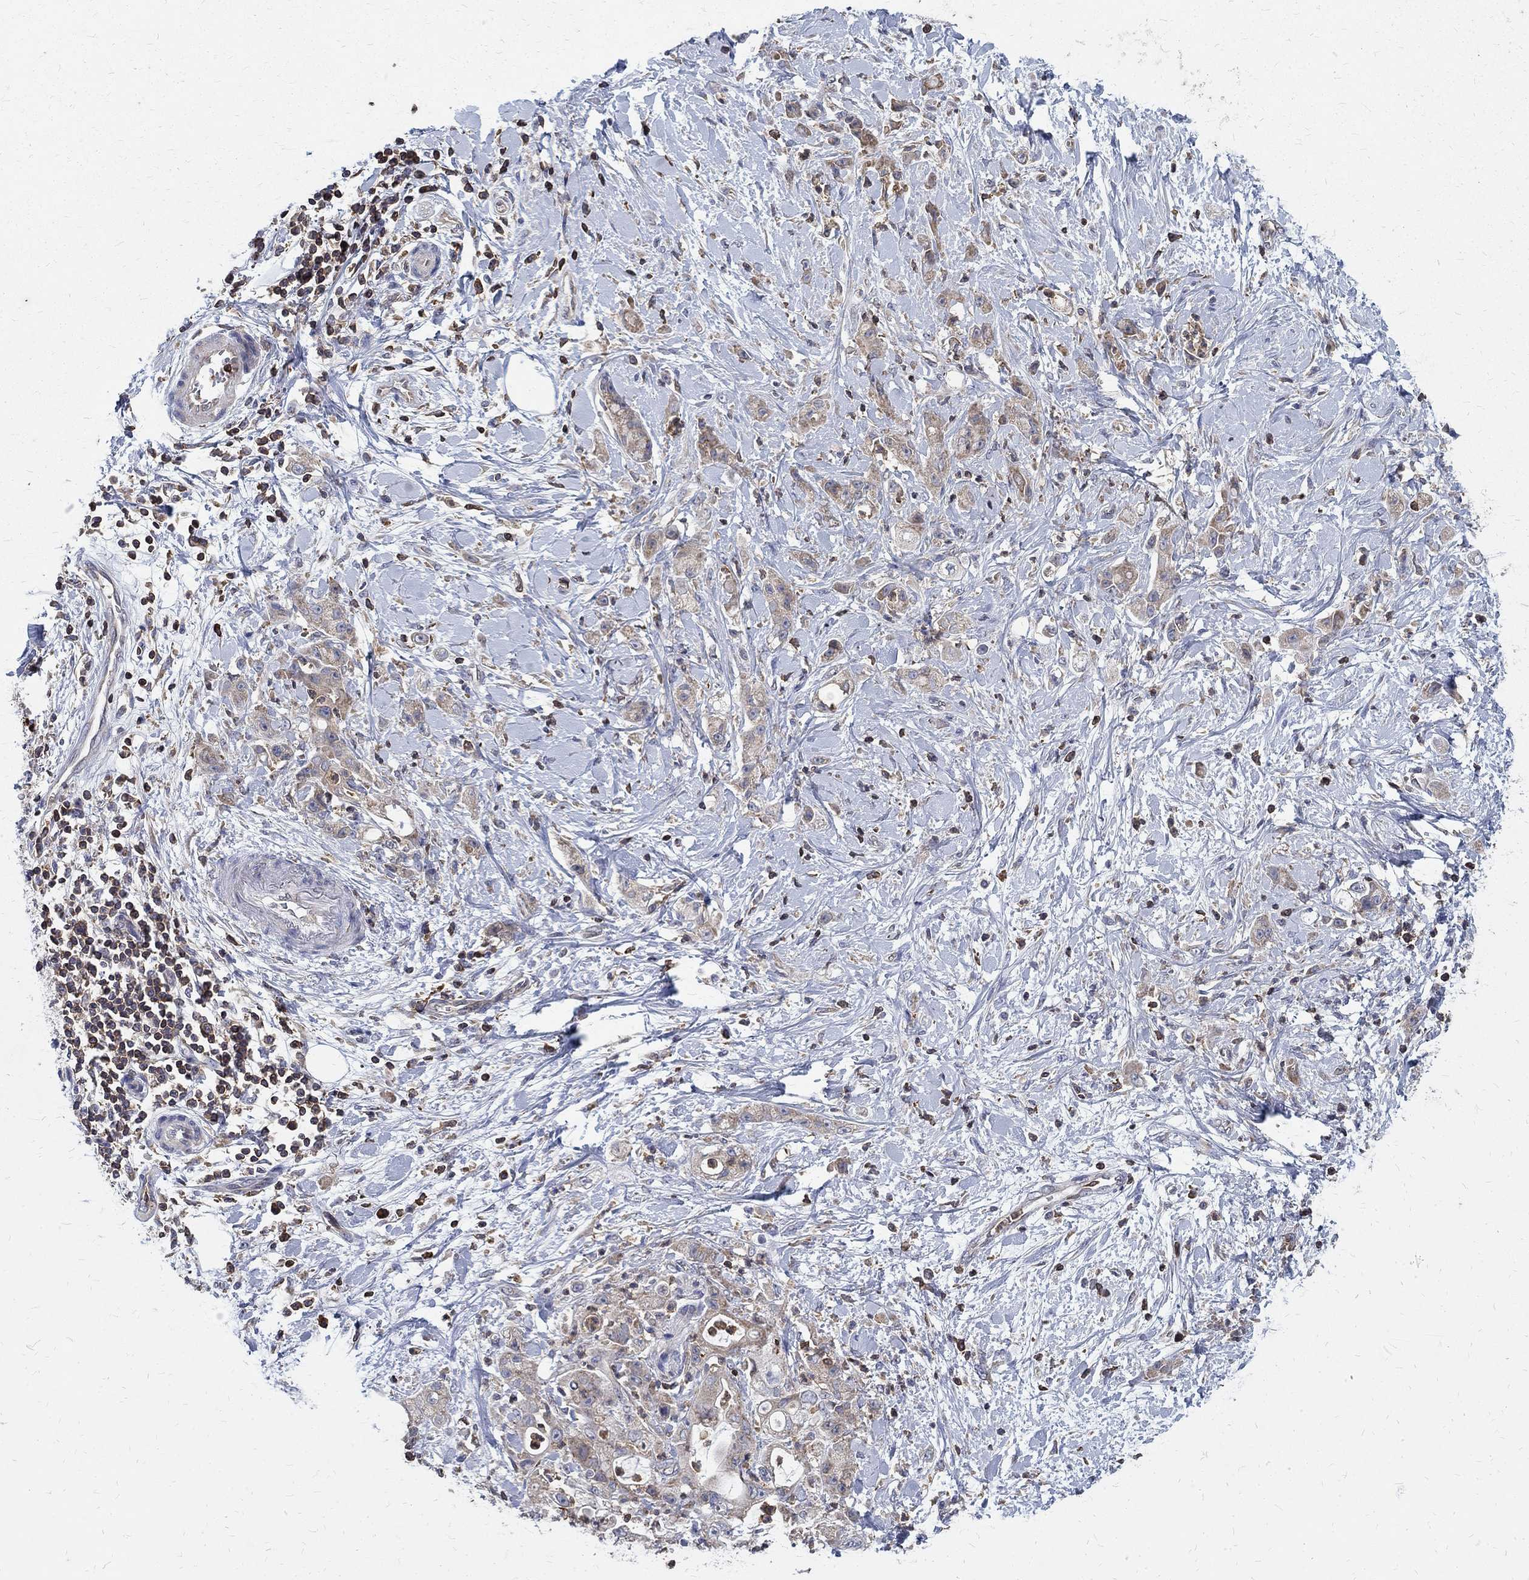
{"staining": {"intensity": "weak", "quantity": ">75%", "location": "cytoplasmic/membranous"}, "tissue": "stomach cancer", "cell_type": "Tumor cells", "image_type": "cancer", "snomed": [{"axis": "morphology", "description": "Adenocarcinoma, NOS"}, {"axis": "topography", "description": "Stomach"}], "caption": "Protein expression analysis of adenocarcinoma (stomach) shows weak cytoplasmic/membranous expression in about >75% of tumor cells. The protein is shown in brown color, while the nuclei are stained blue.", "gene": "AGAP2", "patient": {"sex": "male", "age": 58}}